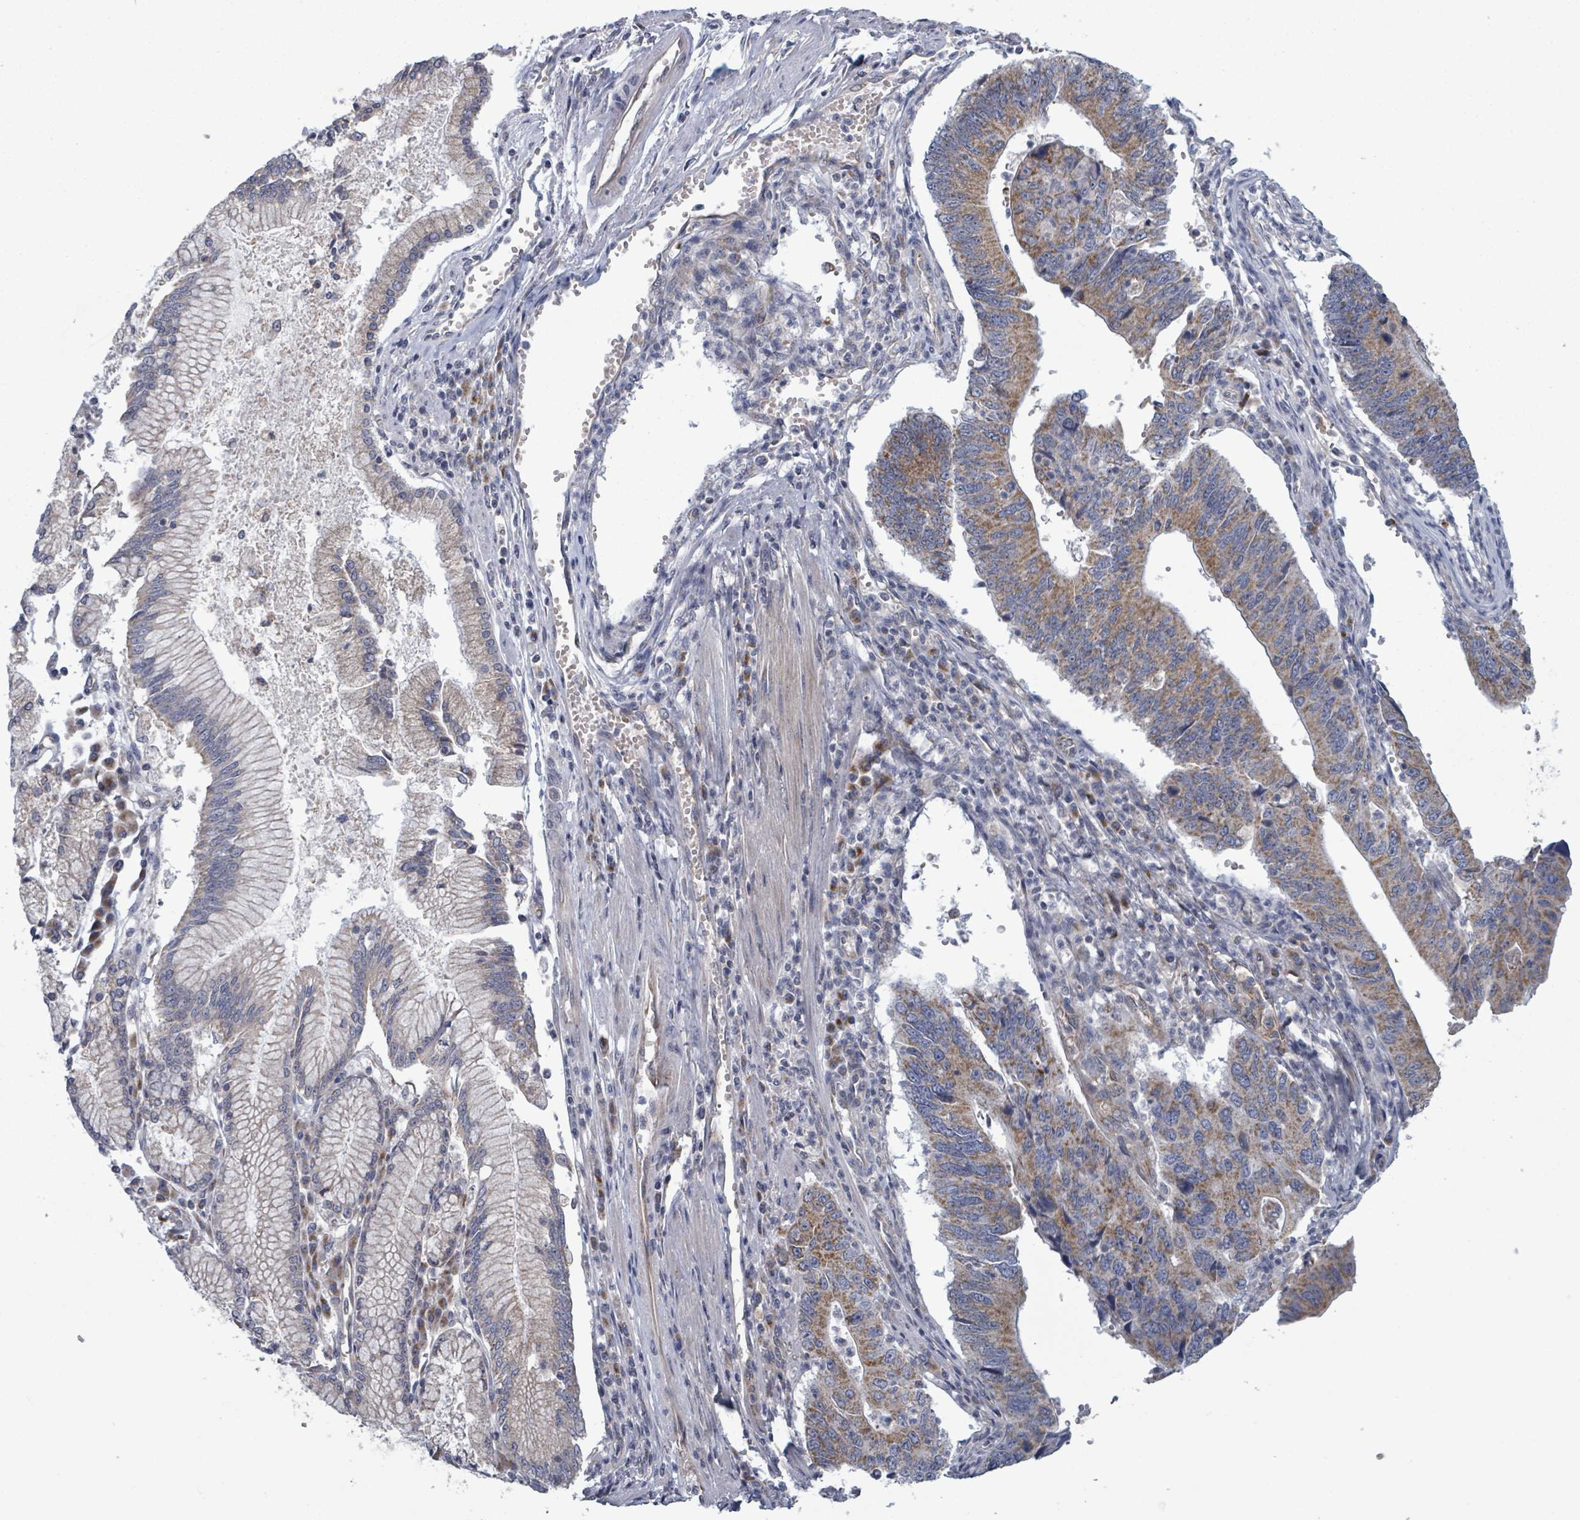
{"staining": {"intensity": "moderate", "quantity": ">75%", "location": "cytoplasmic/membranous"}, "tissue": "stomach cancer", "cell_type": "Tumor cells", "image_type": "cancer", "snomed": [{"axis": "morphology", "description": "Adenocarcinoma, NOS"}, {"axis": "topography", "description": "Stomach"}], "caption": "Stomach cancer (adenocarcinoma) stained with a protein marker displays moderate staining in tumor cells.", "gene": "FKBP1A", "patient": {"sex": "male", "age": 59}}